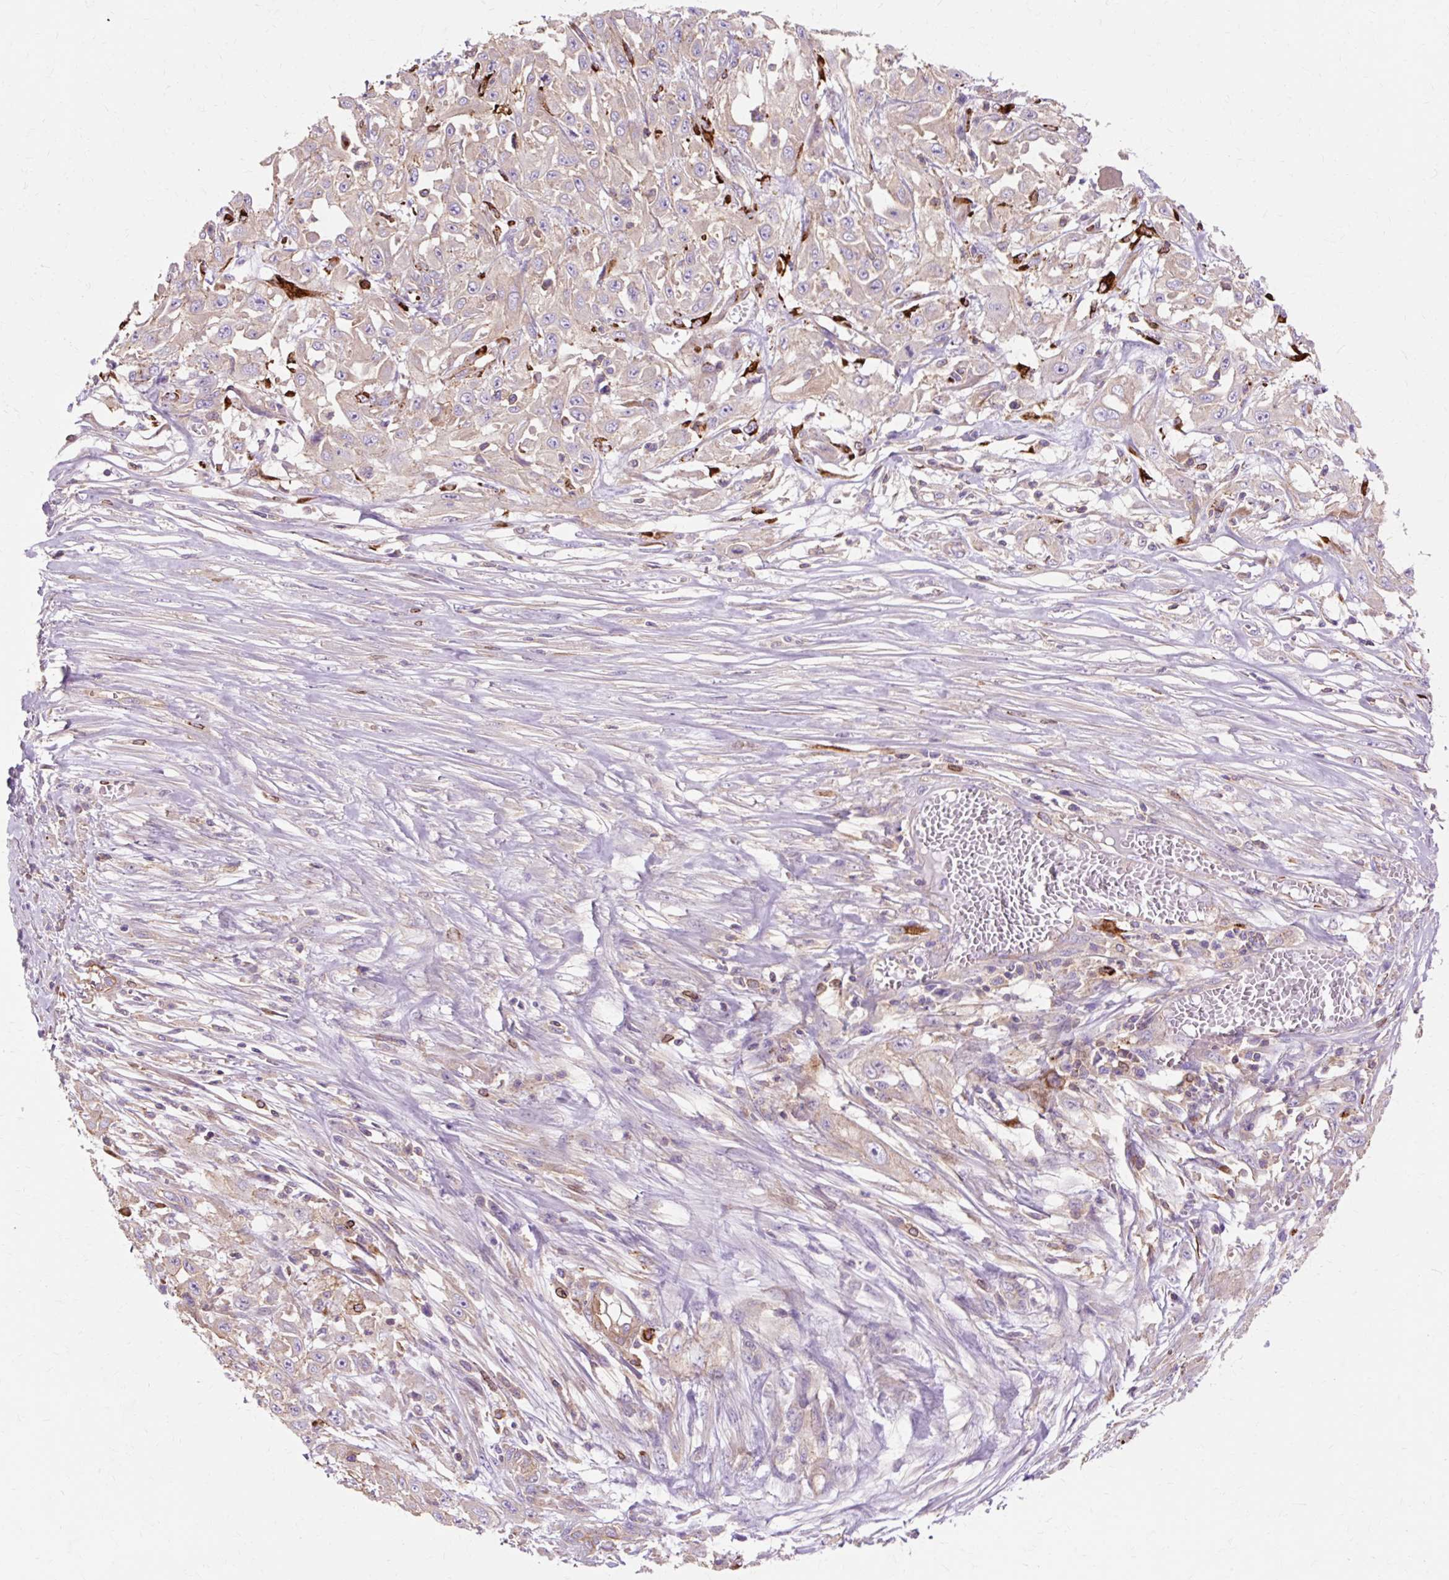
{"staining": {"intensity": "negative", "quantity": "none", "location": "none"}, "tissue": "skin cancer", "cell_type": "Tumor cells", "image_type": "cancer", "snomed": [{"axis": "morphology", "description": "Squamous cell carcinoma, NOS"}, {"axis": "morphology", "description": "Squamous cell carcinoma, metastatic, NOS"}, {"axis": "topography", "description": "Skin"}, {"axis": "topography", "description": "Lymph node"}], "caption": "High magnification brightfield microscopy of skin metastatic squamous cell carcinoma stained with DAB (brown) and counterstained with hematoxylin (blue): tumor cells show no significant staining.", "gene": "TBC1D2B", "patient": {"sex": "male", "age": 75}}